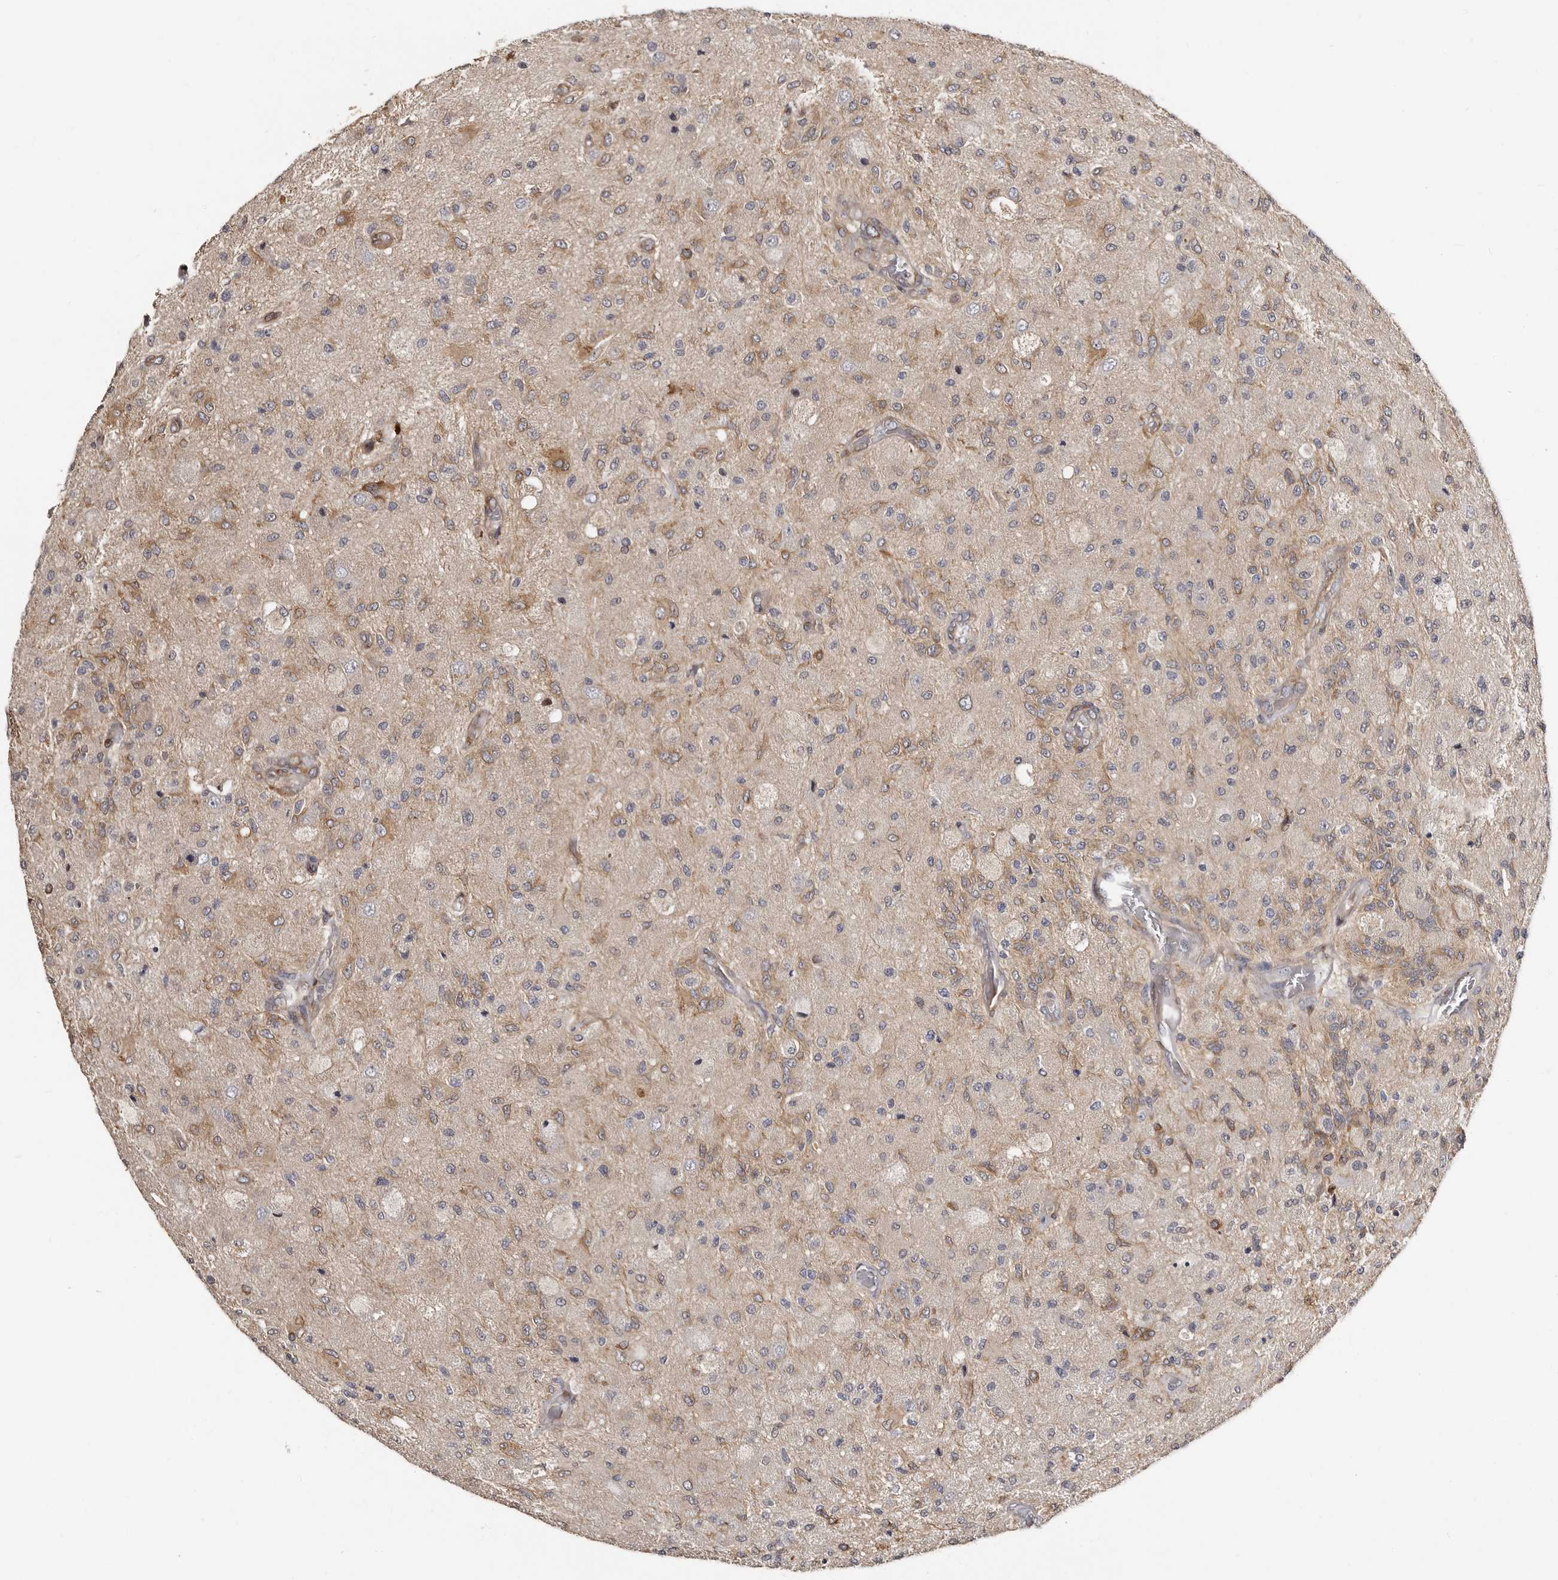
{"staining": {"intensity": "moderate", "quantity": "<25%", "location": "cytoplasmic/membranous"}, "tissue": "glioma", "cell_type": "Tumor cells", "image_type": "cancer", "snomed": [{"axis": "morphology", "description": "Normal tissue, NOS"}, {"axis": "morphology", "description": "Glioma, malignant, High grade"}, {"axis": "topography", "description": "Cerebral cortex"}], "caption": "Tumor cells display low levels of moderate cytoplasmic/membranous staining in approximately <25% of cells in malignant glioma (high-grade).", "gene": "TBC1D22B", "patient": {"sex": "male", "age": 77}}